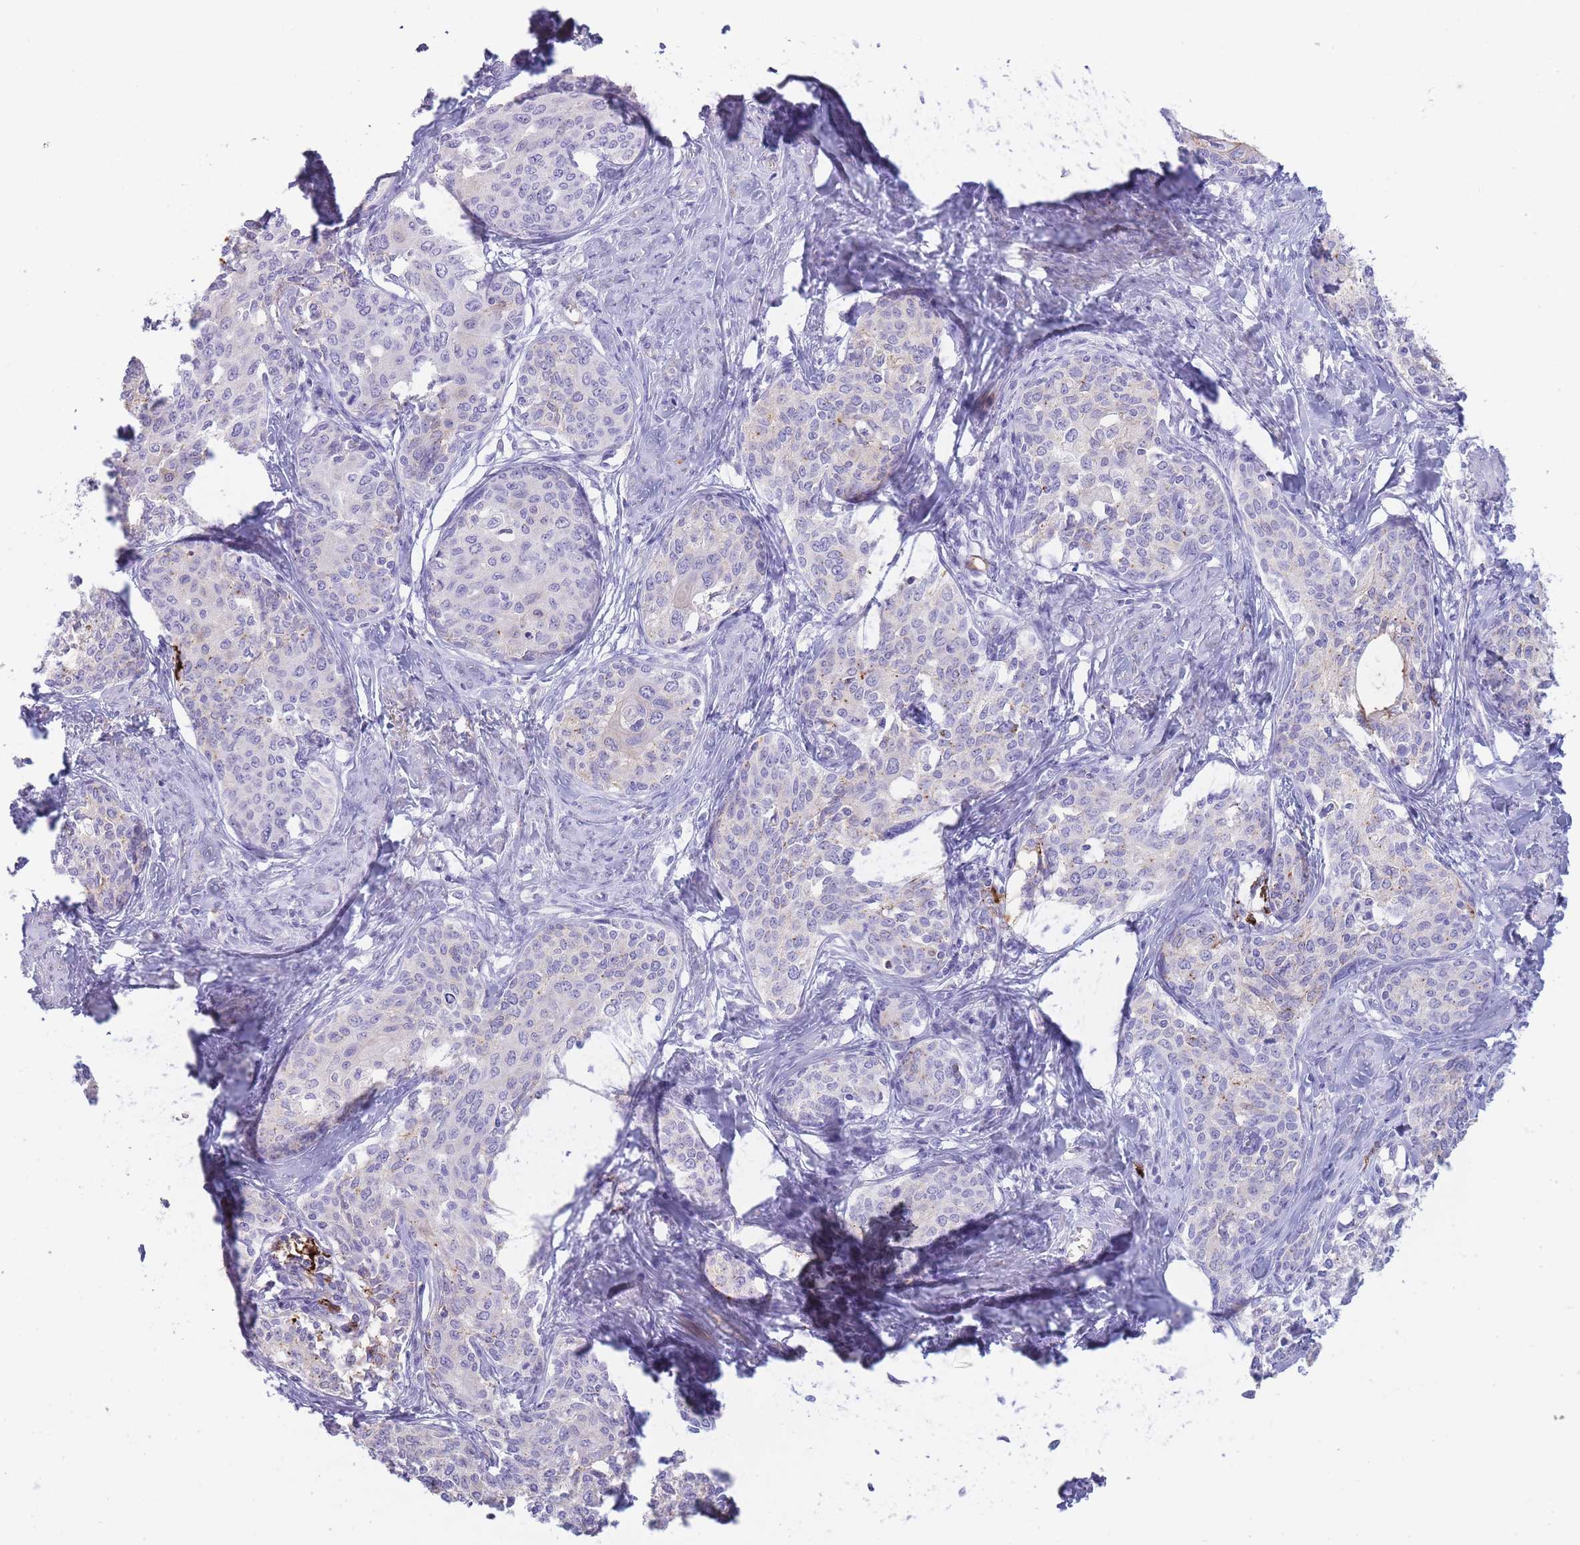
{"staining": {"intensity": "negative", "quantity": "none", "location": "none"}, "tissue": "cervical cancer", "cell_type": "Tumor cells", "image_type": "cancer", "snomed": [{"axis": "morphology", "description": "Squamous cell carcinoma, NOS"}, {"axis": "morphology", "description": "Adenocarcinoma, NOS"}, {"axis": "topography", "description": "Cervix"}], "caption": "A micrograph of human cervical adenocarcinoma is negative for staining in tumor cells.", "gene": "UTP14A", "patient": {"sex": "female", "age": 52}}